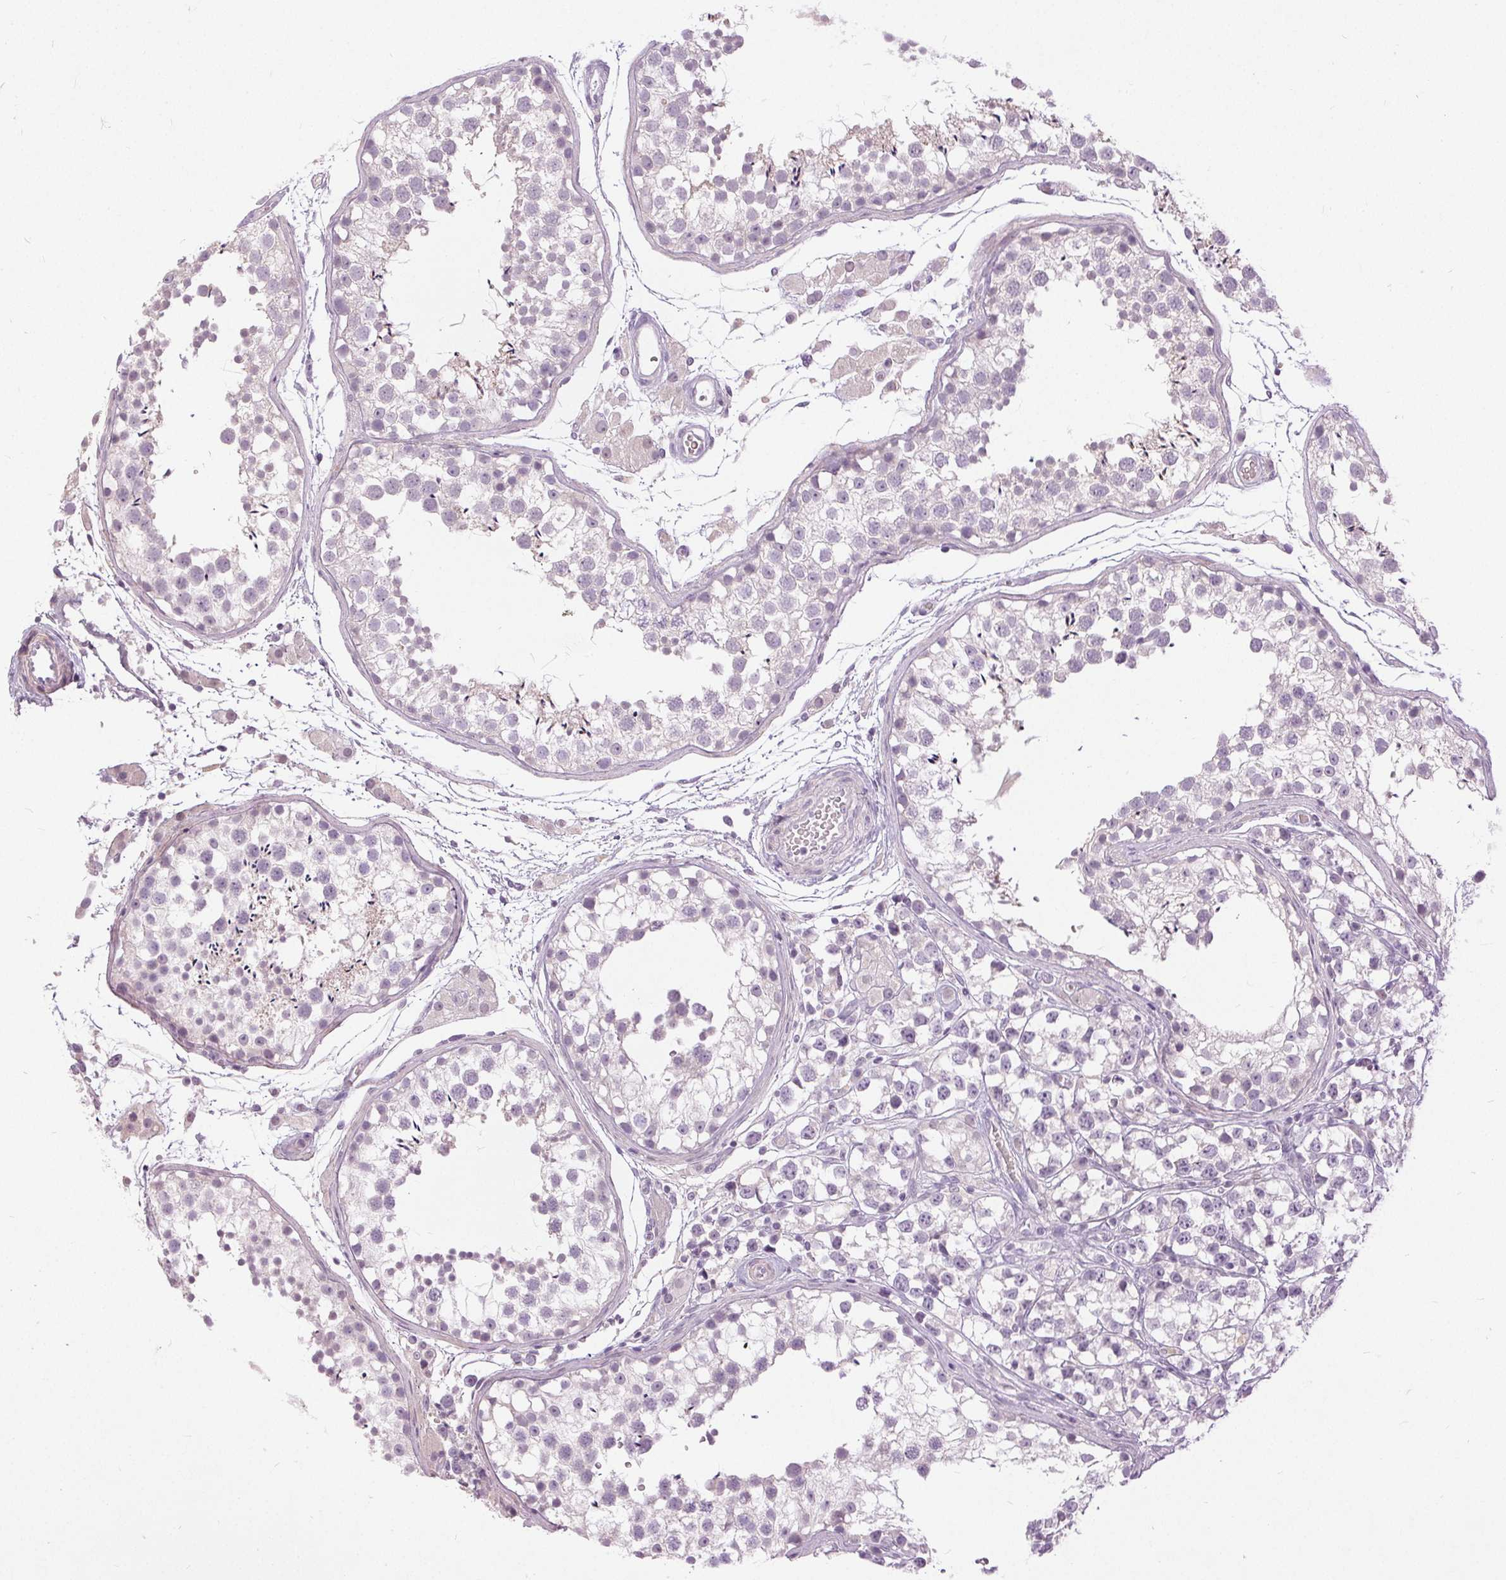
{"staining": {"intensity": "negative", "quantity": "none", "location": "none"}, "tissue": "testis", "cell_type": "Cells in seminiferous ducts", "image_type": "normal", "snomed": [{"axis": "morphology", "description": "Normal tissue, NOS"}, {"axis": "morphology", "description": "Seminoma, NOS"}, {"axis": "topography", "description": "Testis"}], "caption": "Immunohistochemistry (IHC) image of benign testis stained for a protein (brown), which reveals no expression in cells in seminiferous ducts.", "gene": "DSG3", "patient": {"sex": "male", "age": 29}}